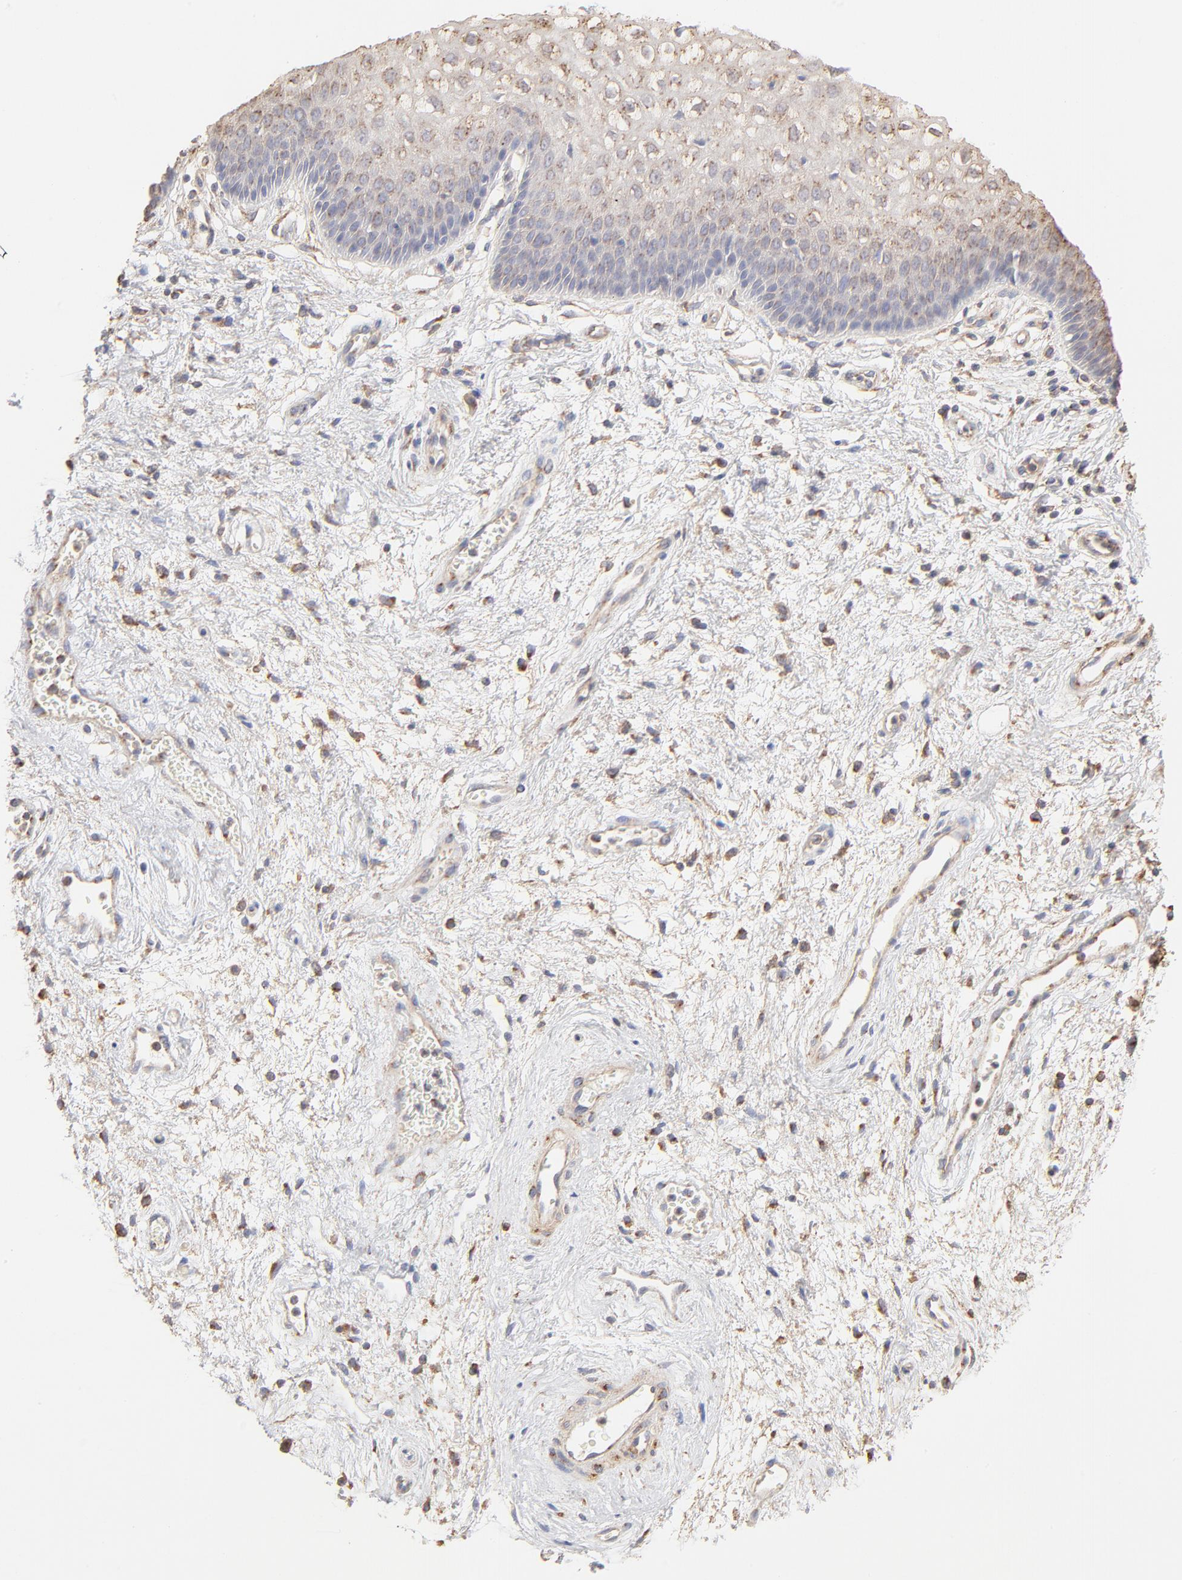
{"staining": {"intensity": "moderate", "quantity": "25%-75%", "location": "cytoplasmic/membranous"}, "tissue": "vagina", "cell_type": "Squamous epithelial cells", "image_type": "normal", "snomed": [{"axis": "morphology", "description": "Normal tissue, NOS"}, {"axis": "topography", "description": "Vagina"}], "caption": "High-magnification brightfield microscopy of benign vagina stained with DAB (3,3'-diaminobenzidine) (brown) and counterstained with hematoxylin (blue). squamous epithelial cells exhibit moderate cytoplasmic/membranous staining is appreciated in approximately25%-75% of cells.", "gene": "CLTB", "patient": {"sex": "female", "age": 34}}